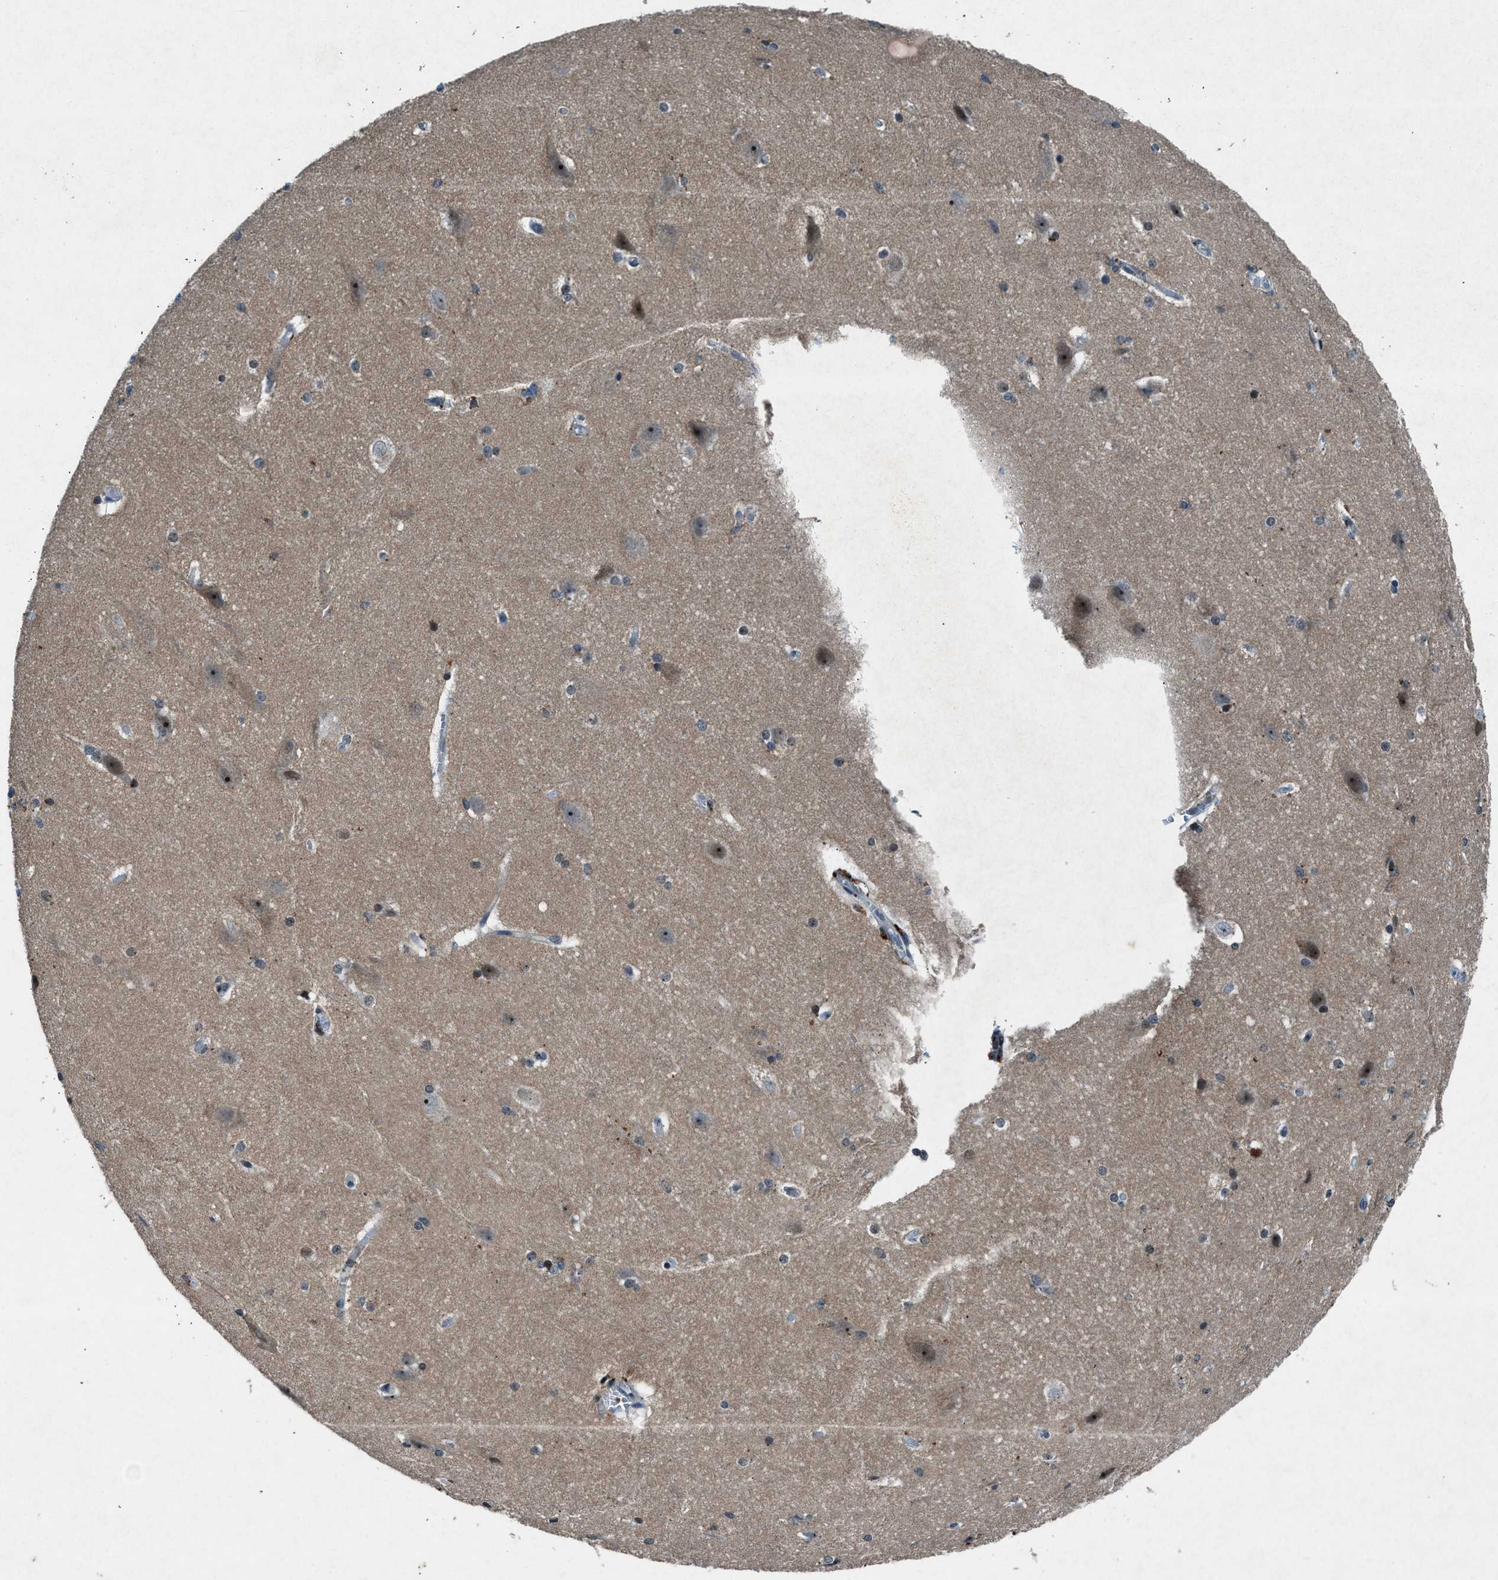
{"staining": {"intensity": "negative", "quantity": "none", "location": "none"}, "tissue": "cerebral cortex", "cell_type": "Endothelial cells", "image_type": "normal", "snomed": [{"axis": "morphology", "description": "Normal tissue, NOS"}, {"axis": "topography", "description": "Cerebral cortex"}, {"axis": "topography", "description": "Hippocampus"}], "caption": "Benign cerebral cortex was stained to show a protein in brown. There is no significant expression in endothelial cells. Nuclei are stained in blue.", "gene": "ADCY1", "patient": {"sex": "female", "age": 19}}